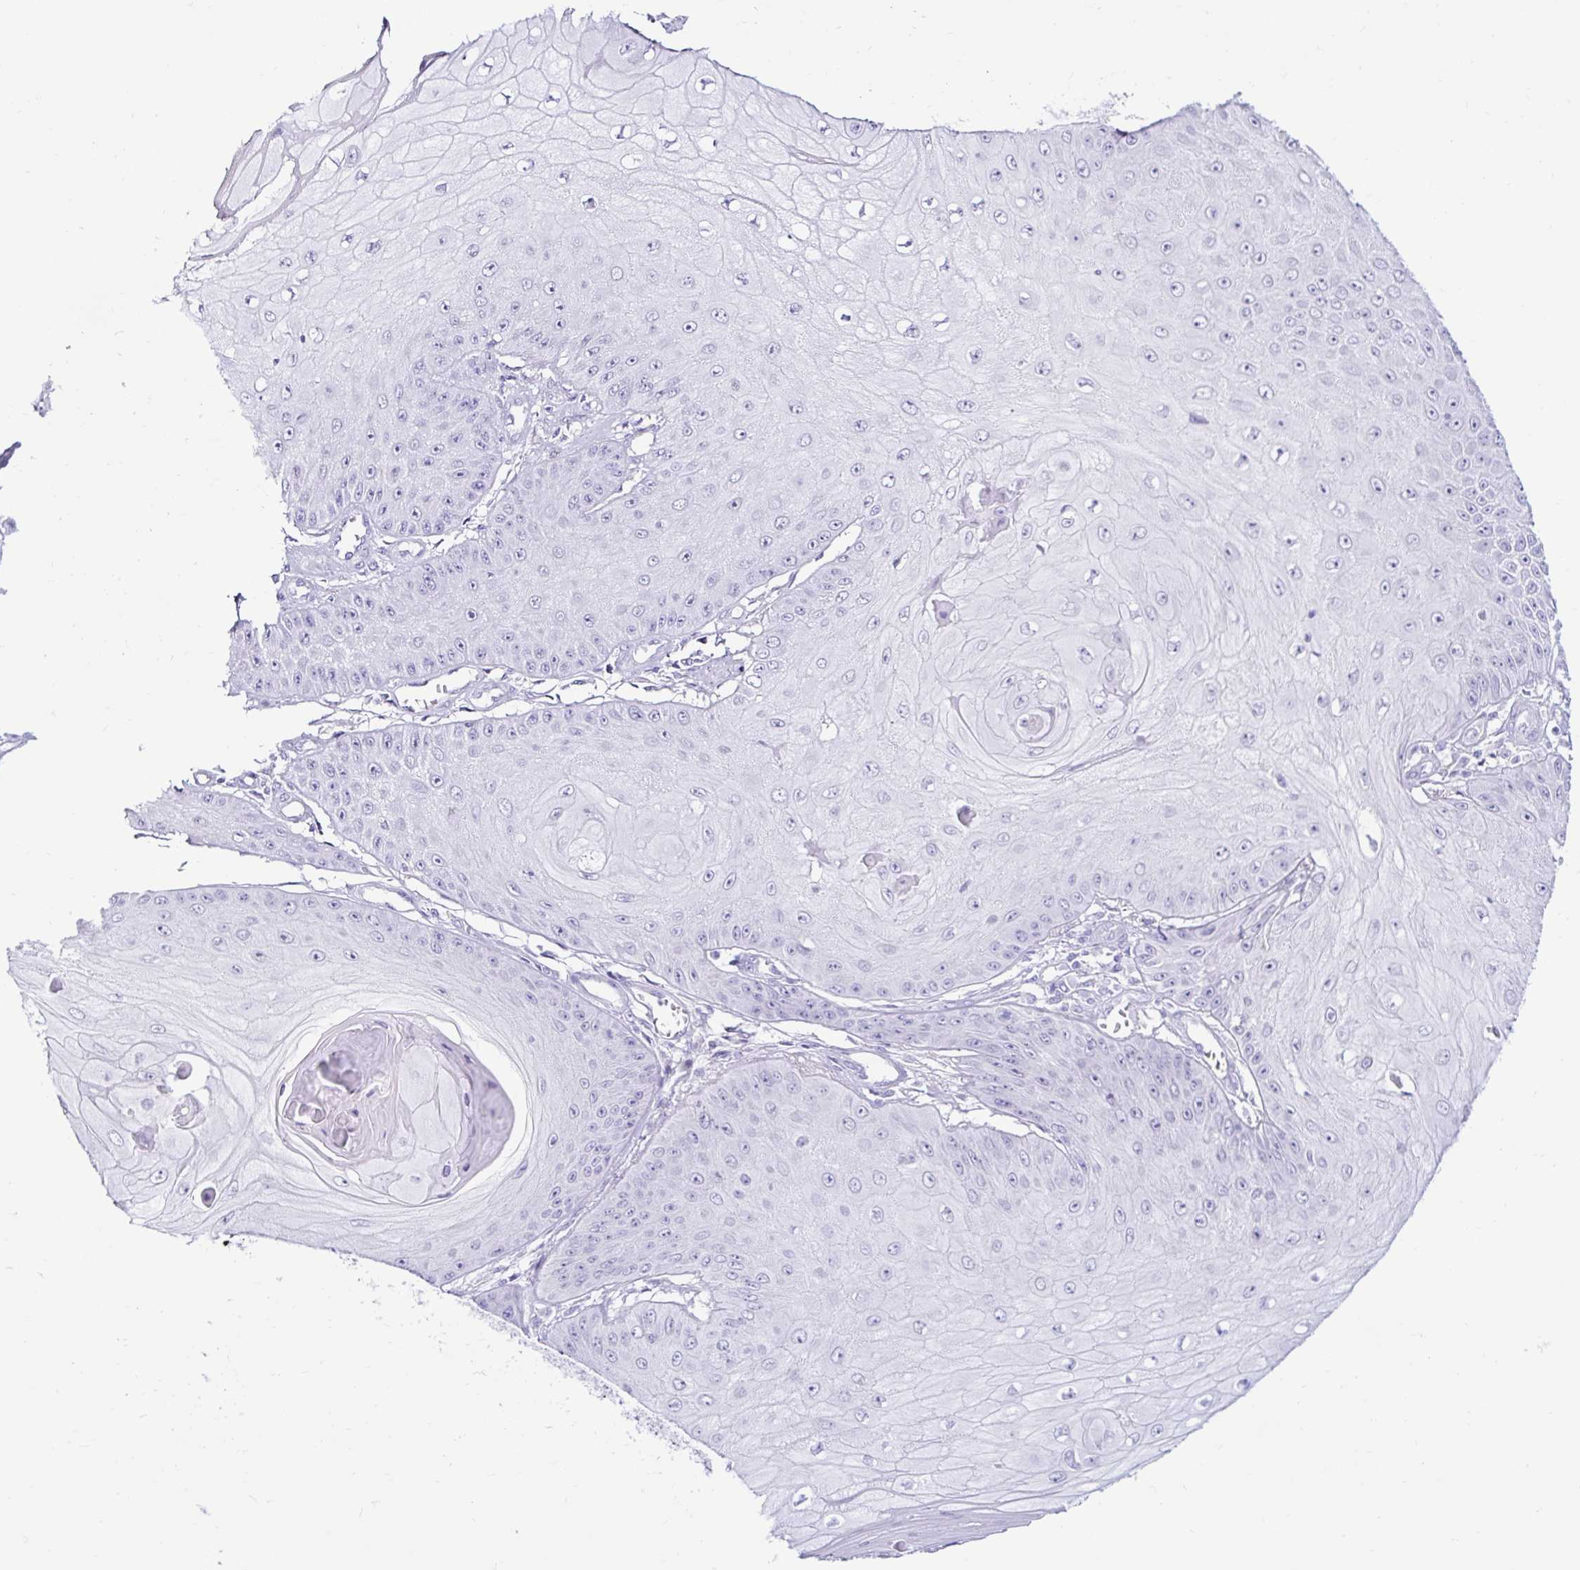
{"staining": {"intensity": "negative", "quantity": "none", "location": "none"}, "tissue": "skin cancer", "cell_type": "Tumor cells", "image_type": "cancer", "snomed": [{"axis": "morphology", "description": "Squamous cell carcinoma, NOS"}, {"axis": "topography", "description": "Skin"}], "caption": "The IHC histopathology image has no significant staining in tumor cells of squamous cell carcinoma (skin) tissue.", "gene": "BEST1", "patient": {"sex": "male", "age": 70}}